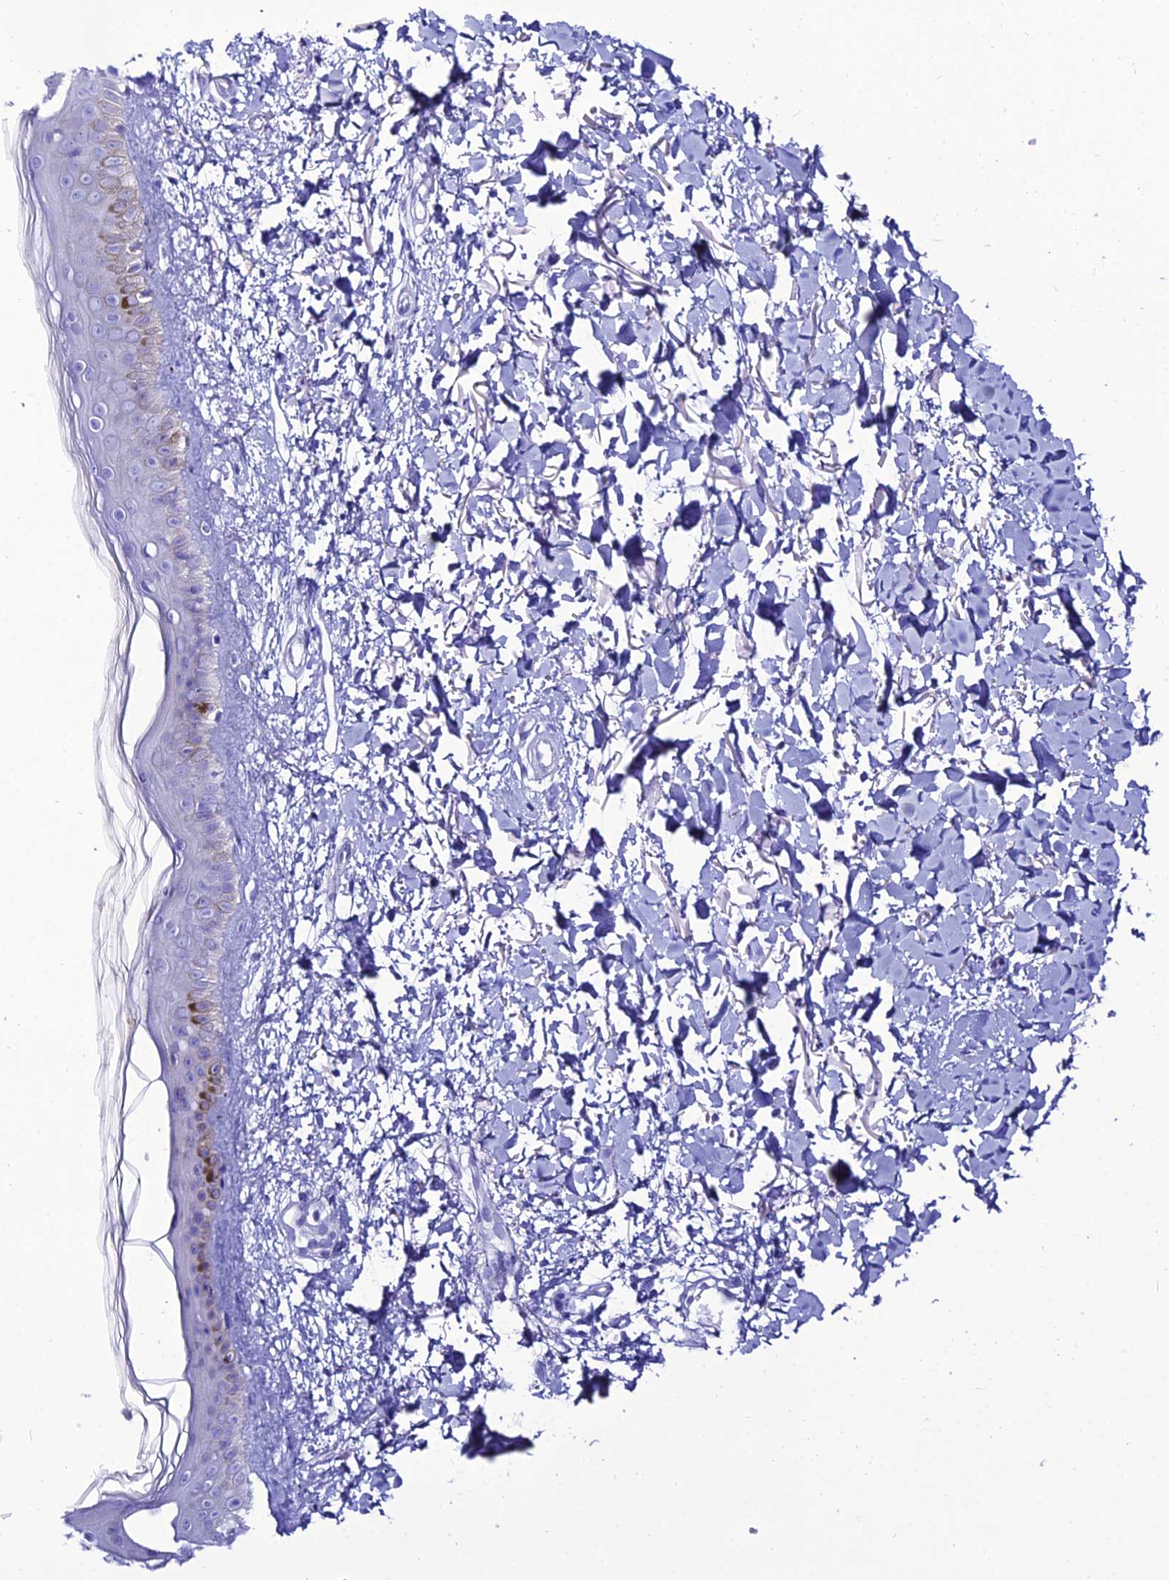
{"staining": {"intensity": "negative", "quantity": "none", "location": "none"}, "tissue": "skin", "cell_type": "Fibroblasts", "image_type": "normal", "snomed": [{"axis": "morphology", "description": "Normal tissue, NOS"}, {"axis": "topography", "description": "Skin"}], "caption": "High power microscopy histopathology image of an immunohistochemistry photomicrograph of normal skin, revealing no significant staining in fibroblasts.", "gene": "OR4D5", "patient": {"sex": "female", "age": 58}}